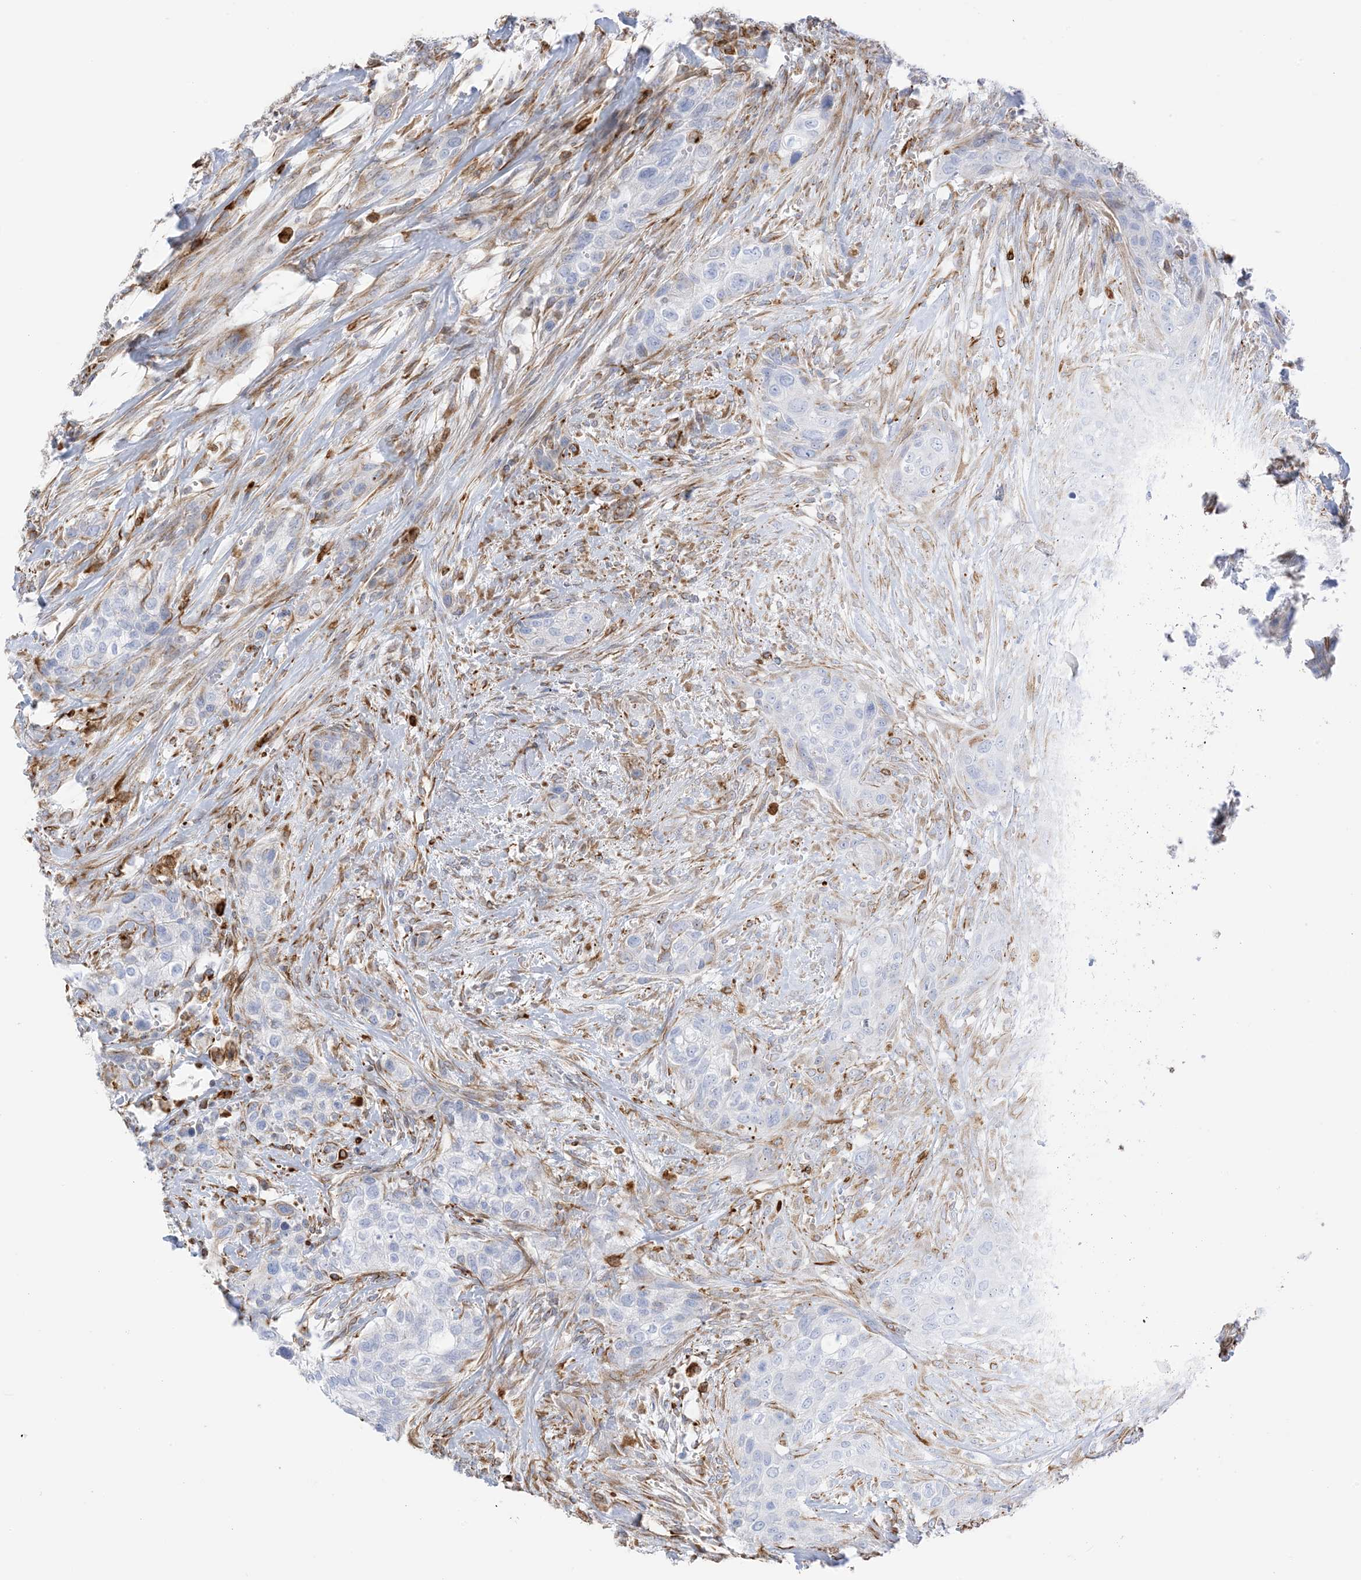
{"staining": {"intensity": "negative", "quantity": "none", "location": "none"}, "tissue": "urothelial cancer", "cell_type": "Tumor cells", "image_type": "cancer", "snomed": [{"axis": "morphology", "description": "Urothelial carcinoma, High grade"}, {"axis": "topography", "description": "Urinary bladder"}], "caption": "An immunohistochemistry (IHC) image of high-grade urothelial carcinoma is shown. There is no staining in tumor cells of high-grade urothelial carcinoma. (DAB (3,3'-diaminobenzidine) immunohistochemistry (IHC) with hematoxylin counter stain).", "gene": "PID1", "patient": {"sex": "male", "age": 35}}